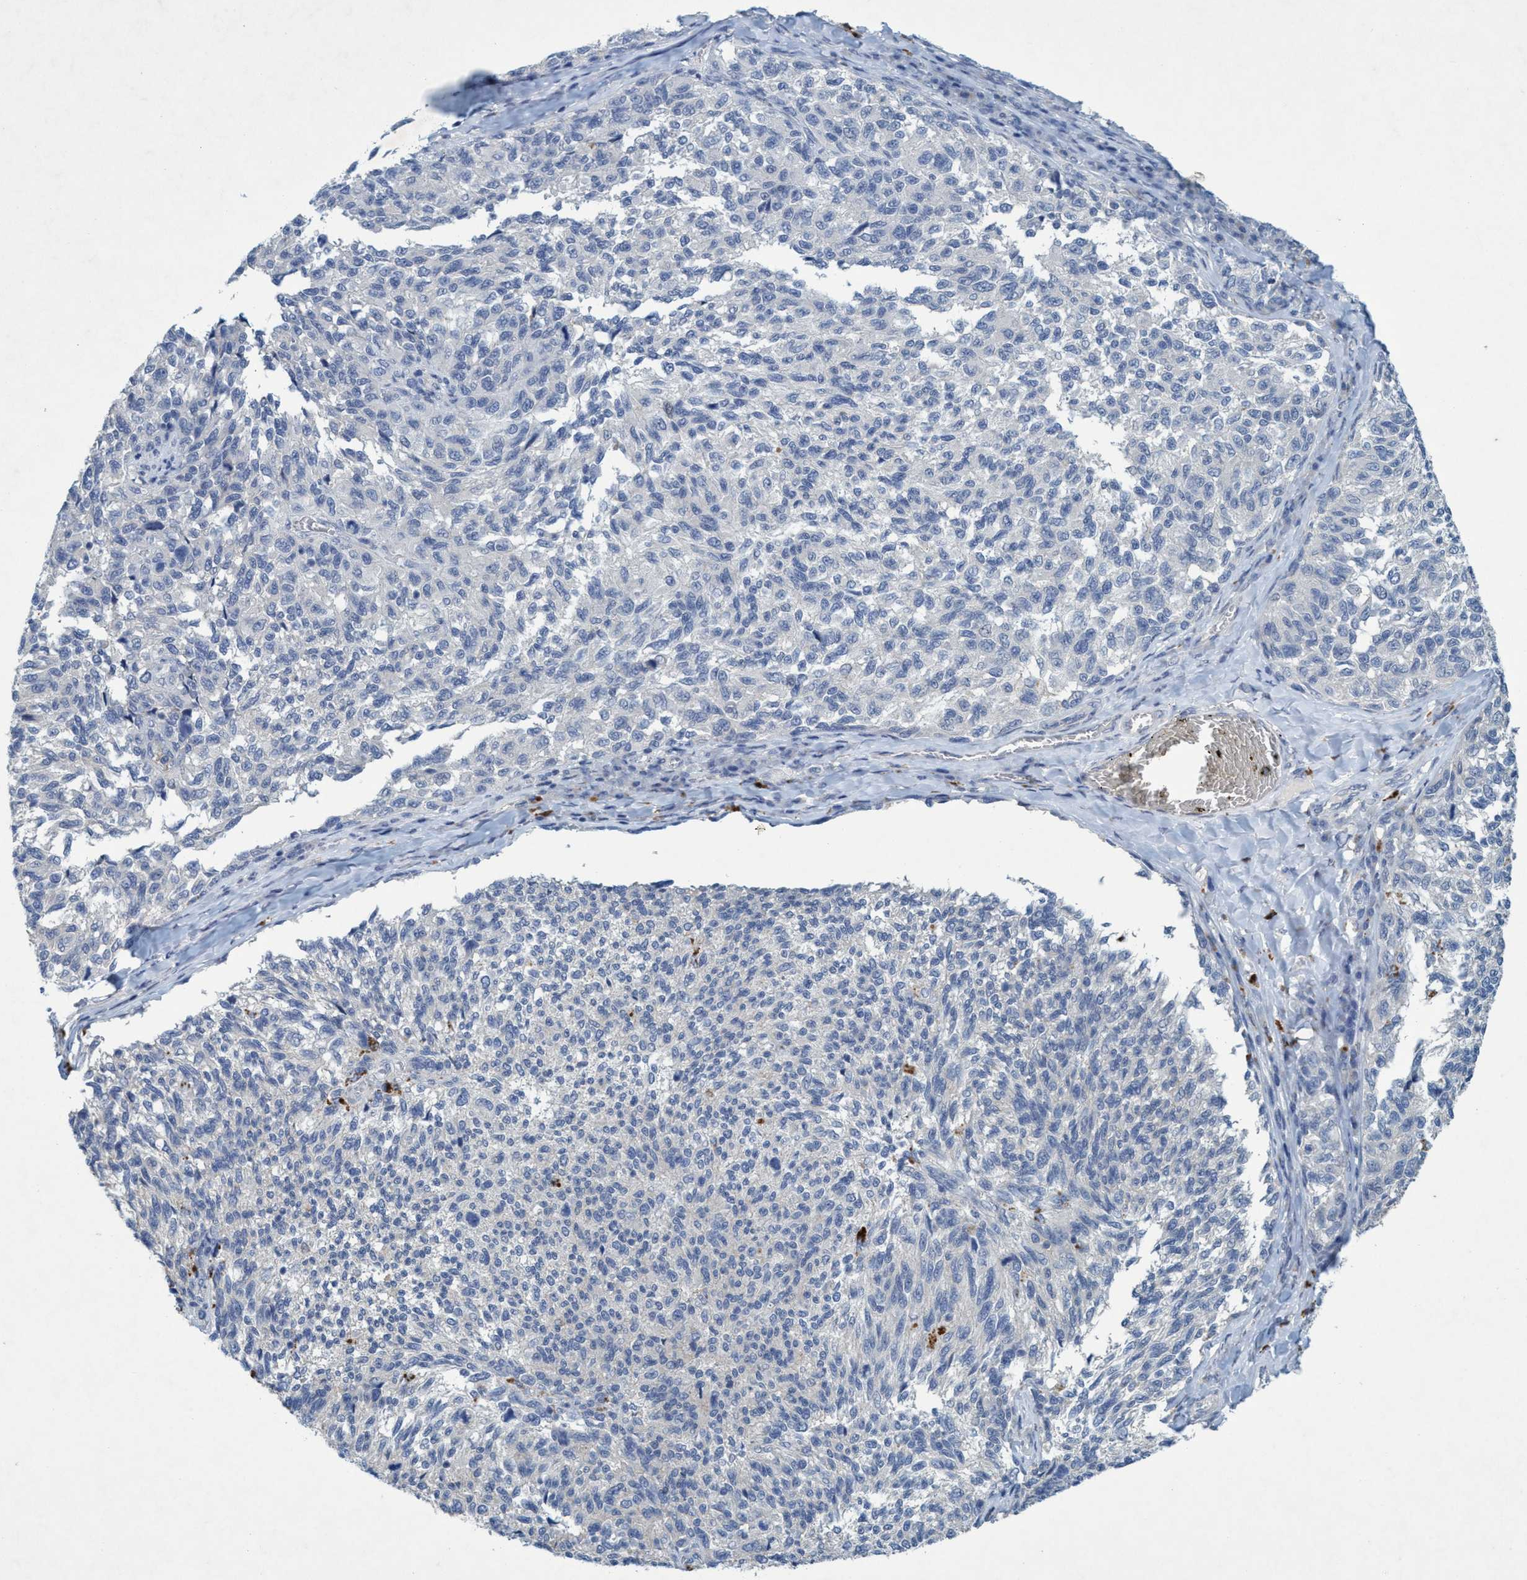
{"staining": {"intensity": "negative", "quantity": "none", "location": "none"}, "tissue": "melanoma", "cell_type": "Tumor cells", "image_type": "cancer", "snomed": [{"axis": "morphology", "description": "Malignant melanoma, NOS"}, {"axis": "topography", "description": "Skin"}], "caption": "Human melanoma stained for a protein using IHC shows no positivity in tumor cells.", "gene": "RNF208", "patient": {"sex": "female", "age": 73}}